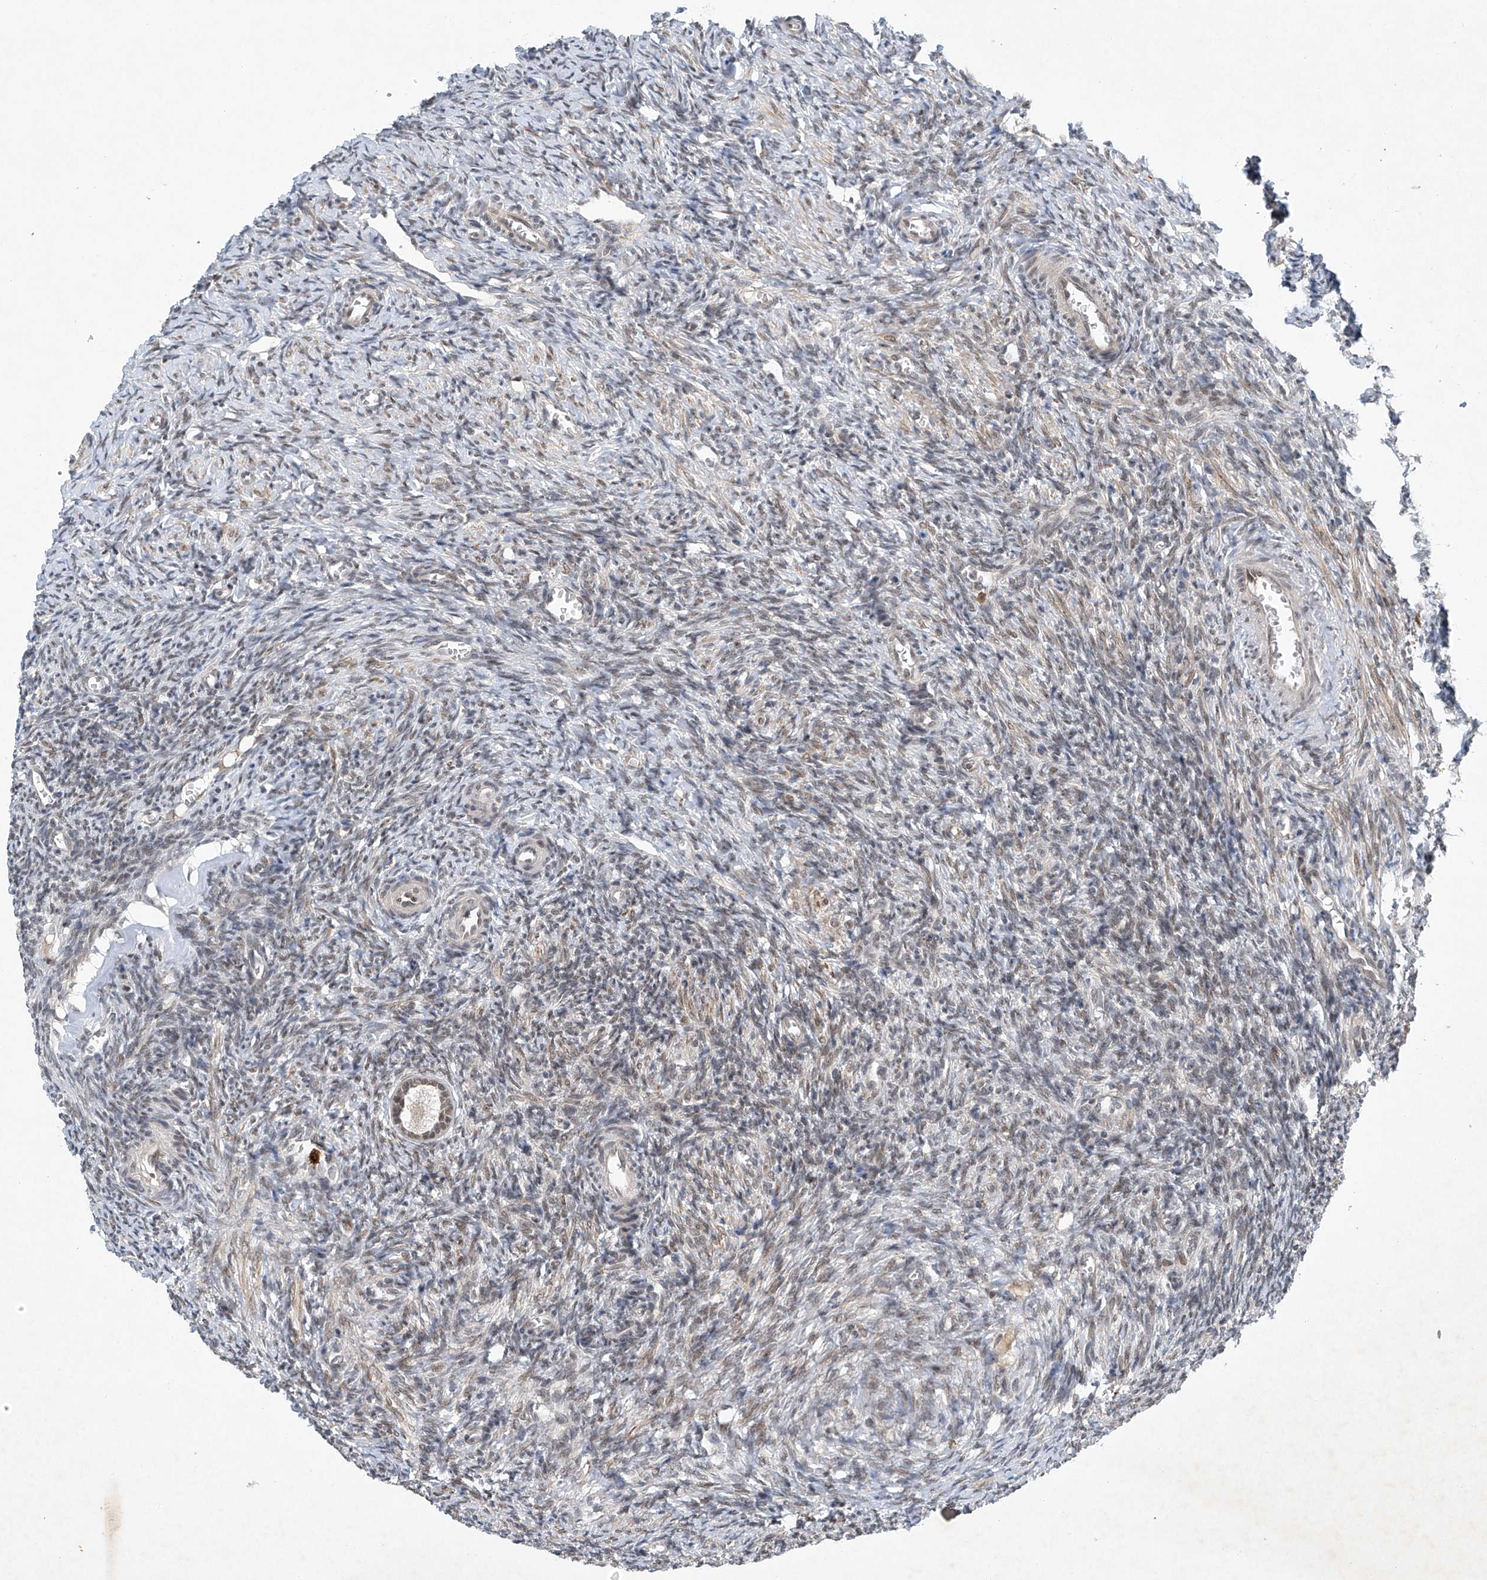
{"staining": {"intensity": "weak", "quantity": ">75%", "location": "nuclear"}, "tissue": "ovary", "cell_type": "Follicle cells", "image_type": "normal", "snomed": [{"axis": "morphology", "description": "Normal tissue, NOS"}, {"axis": "topography", "description": "Ovary"}], "caption": "Ovary was stained to show a protein in brown. There is low levels of weak nuclear staining in about >75% of follicle cells. (Brightfield microscopy of DAB IHC at high magnification).", "gene": "TAF8", "patient": {"sex": "female", "age": 27}}